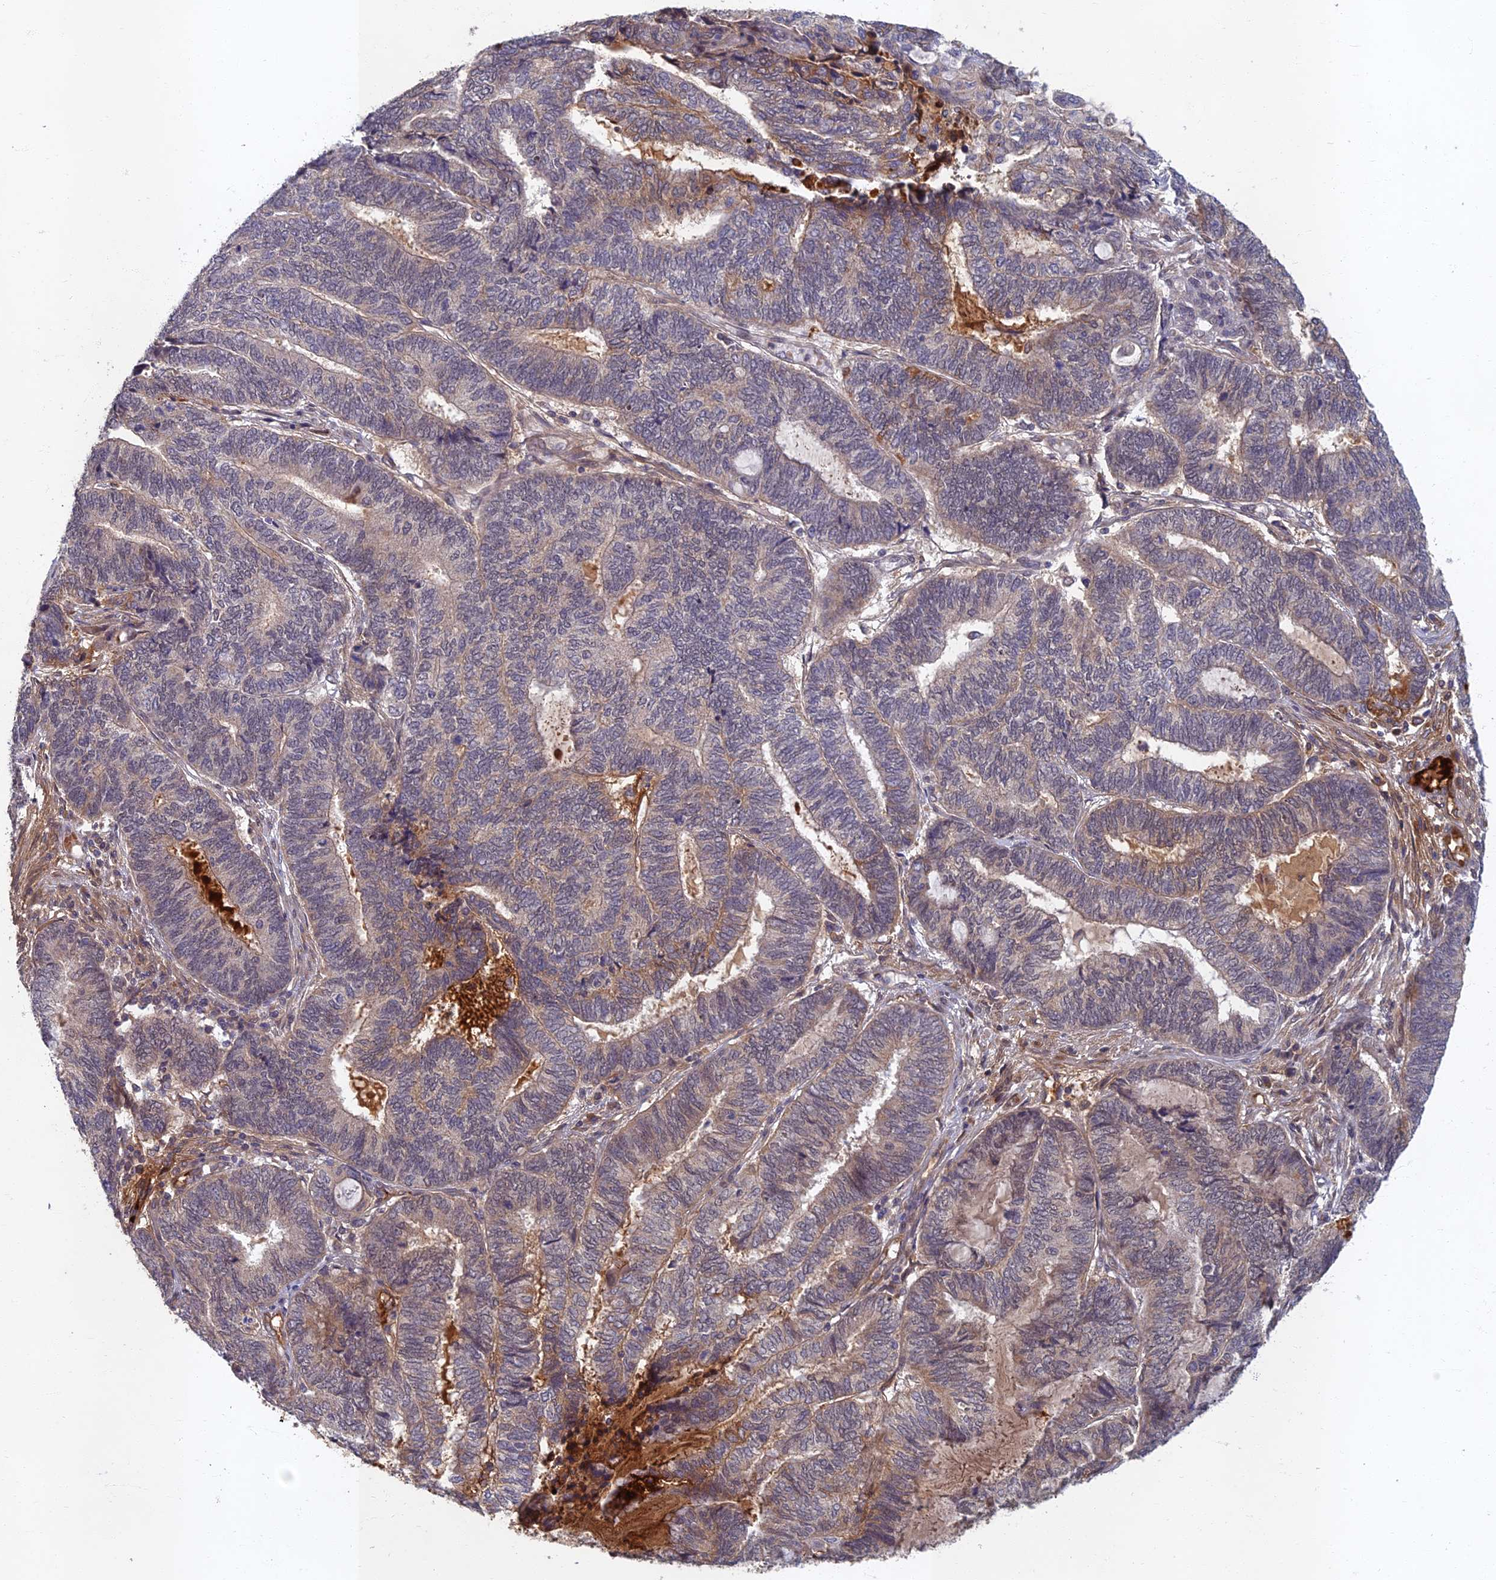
{"staining": {"intensity": "weak", "quantity": "<25%", "location": "cytoplasmic/membranous"}, "tissue": "endometrial cancer", "cell_type": "Tumor cells", "image_type": "cancer", "snomed": [{"axis": "morphology", "description": "Adenocarcinoma, NOS"}, {"axis": "topography", "description": "Uterus"}, {"axis": "topography", "description": "Endometrium"}], "caption": "Immunohistochemistry photomicrograph of human endometrial cancer stained for a protein (brown), which exhibits no positivity in tumor cells.", "gene": "EARS2", "patient": {"sex": "female", "age": 70}}